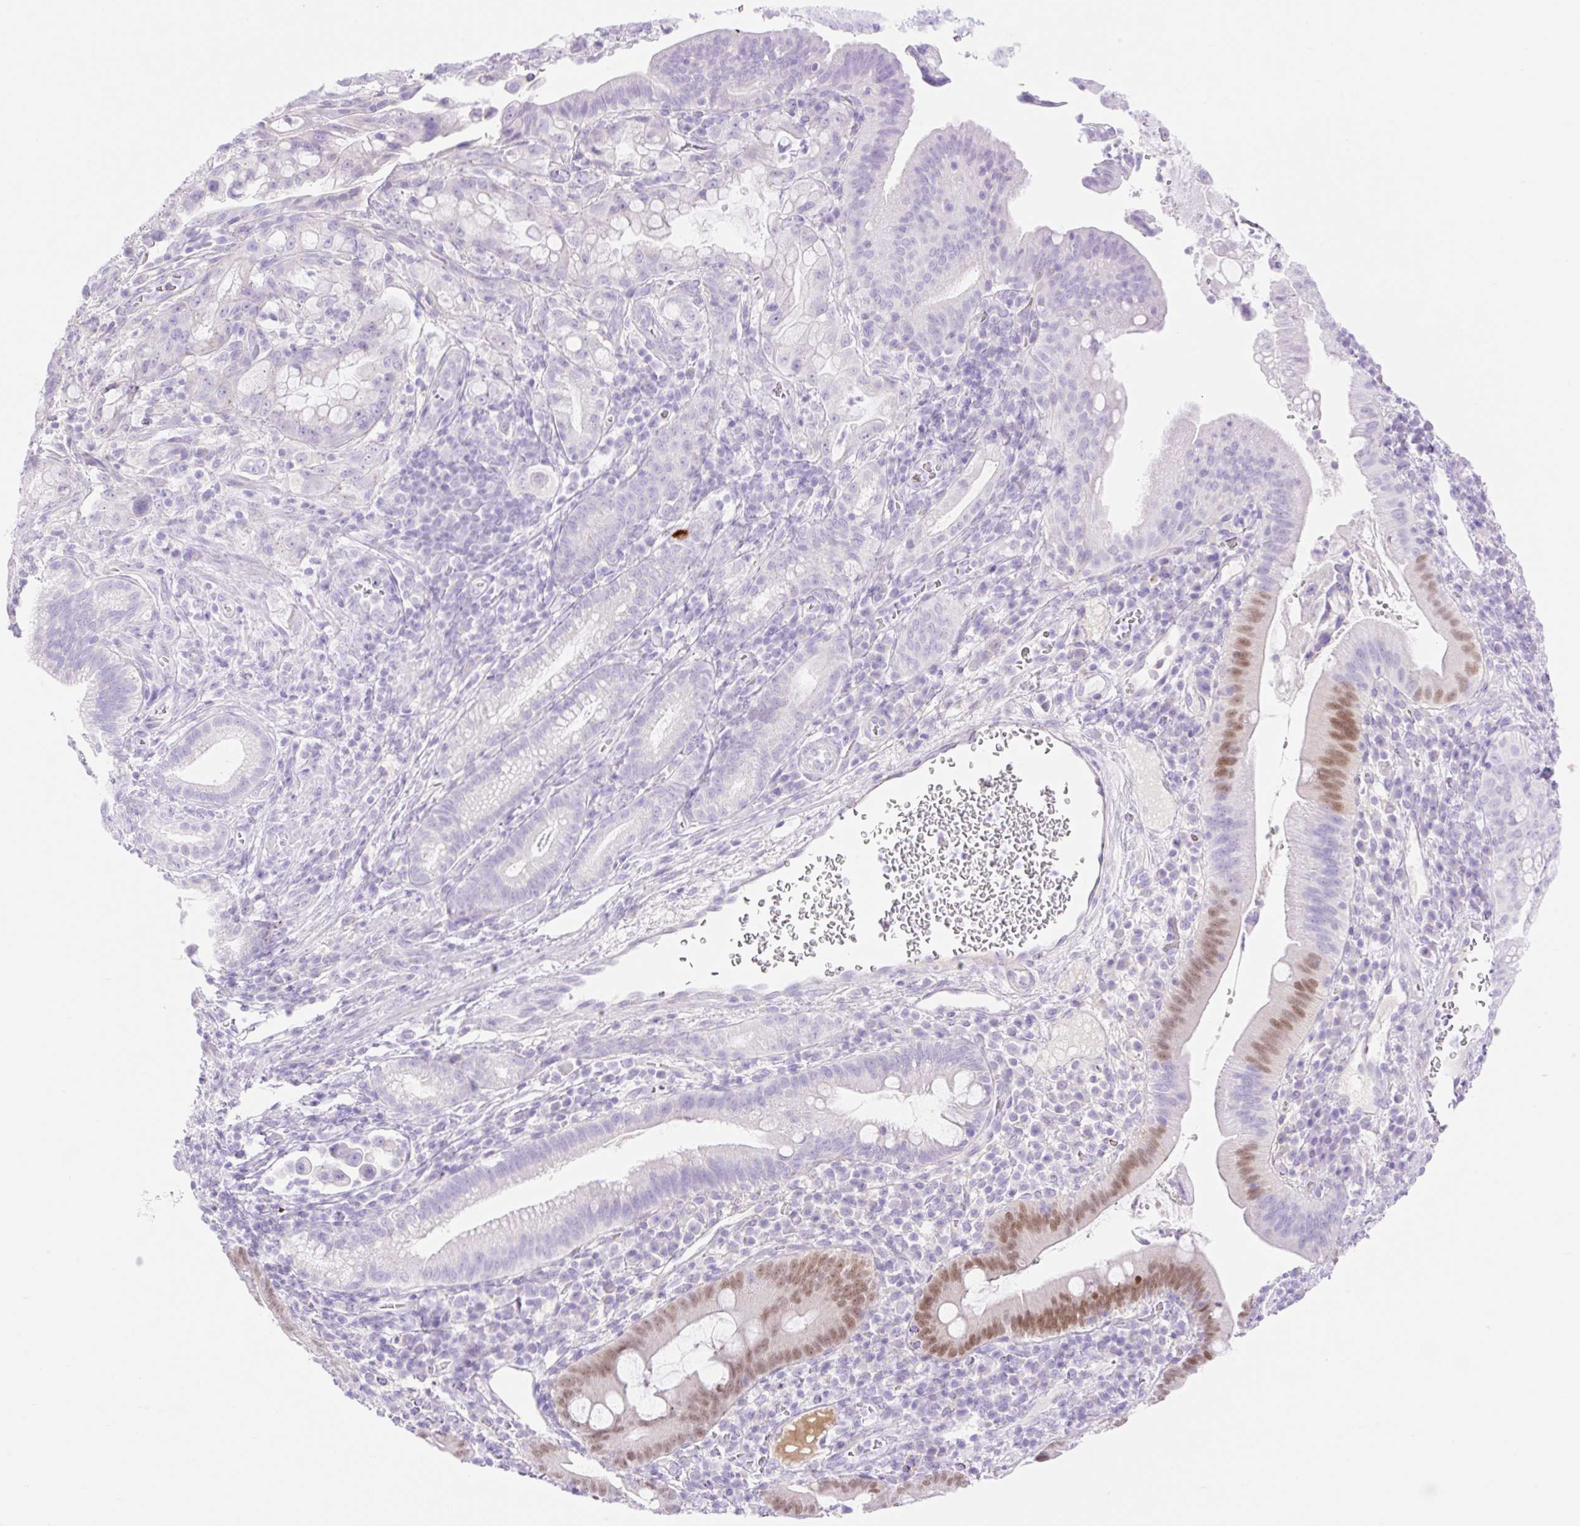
{"staining": {"intensity": "moderate", "quantity": "<25%", "location": "nuclear"}, "tissue": "pancreatic cancer", "cell_type": "Tumor cells", "image_type": "cancer", "snomed": [{"axis": "morphology", "description": "Adenocarcinoma, NOS"}, {"axis": "topography", "description": "Pancreas"}], "caption": "Brown immunohistochemical staining in human pancreatic cancer displays moderate nuclear staining in about <25% of tumor cells.", "gene": "CDX1", "patient": {"sex": "male", "age": 68}}